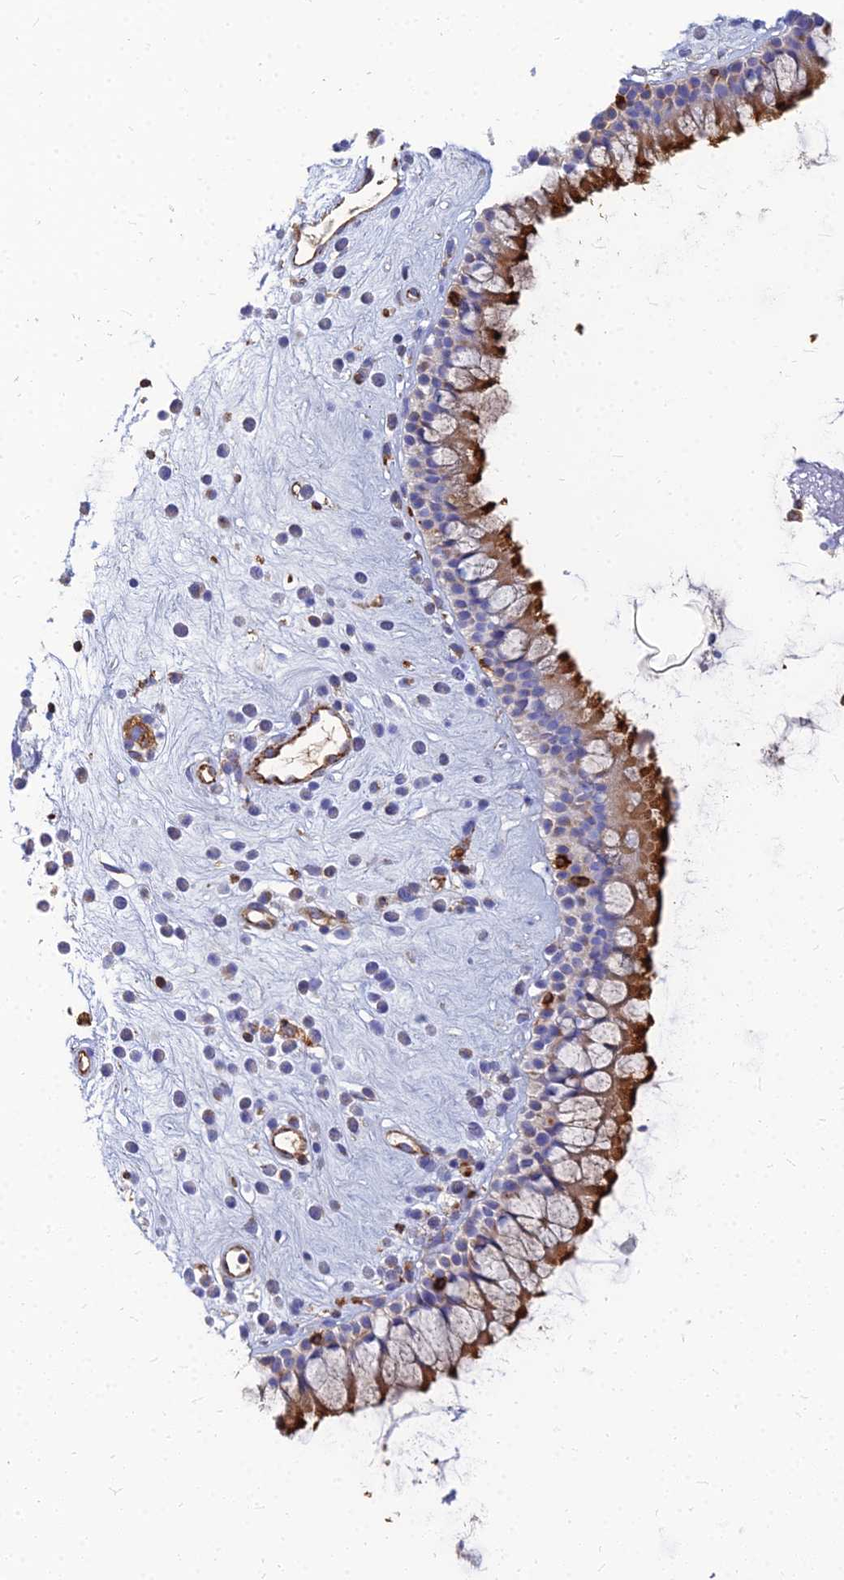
{"staining": {"intensity": "strong", "quantity": ">75%", "location": "cytoplasmic/membranous"}, "tissue": "nasopharynx", "cell_type": "Respiratory epithelial cells", "image_type": "normal", "snomed": [{"axis": "morphology", "description": "Normal tissue, NOS"}, {"axis": "morphology", "description": "Inflammation, NOS"}, {"axis": "topography", "description": "Nasopharynx"}], "caption": "IHC histopathology image of unremarkable nasopharynx: human nasopharynx stained using immunohistochemistry (IHC) shows high levels of strong protein expression localized specifically in the cytoplasmic/membranous of respiratory epithelial cells, appearing as a cytoplasmic/membranous brown color.", "gene": "VAT1", "patient": {"sex": "male", "age": 29}}